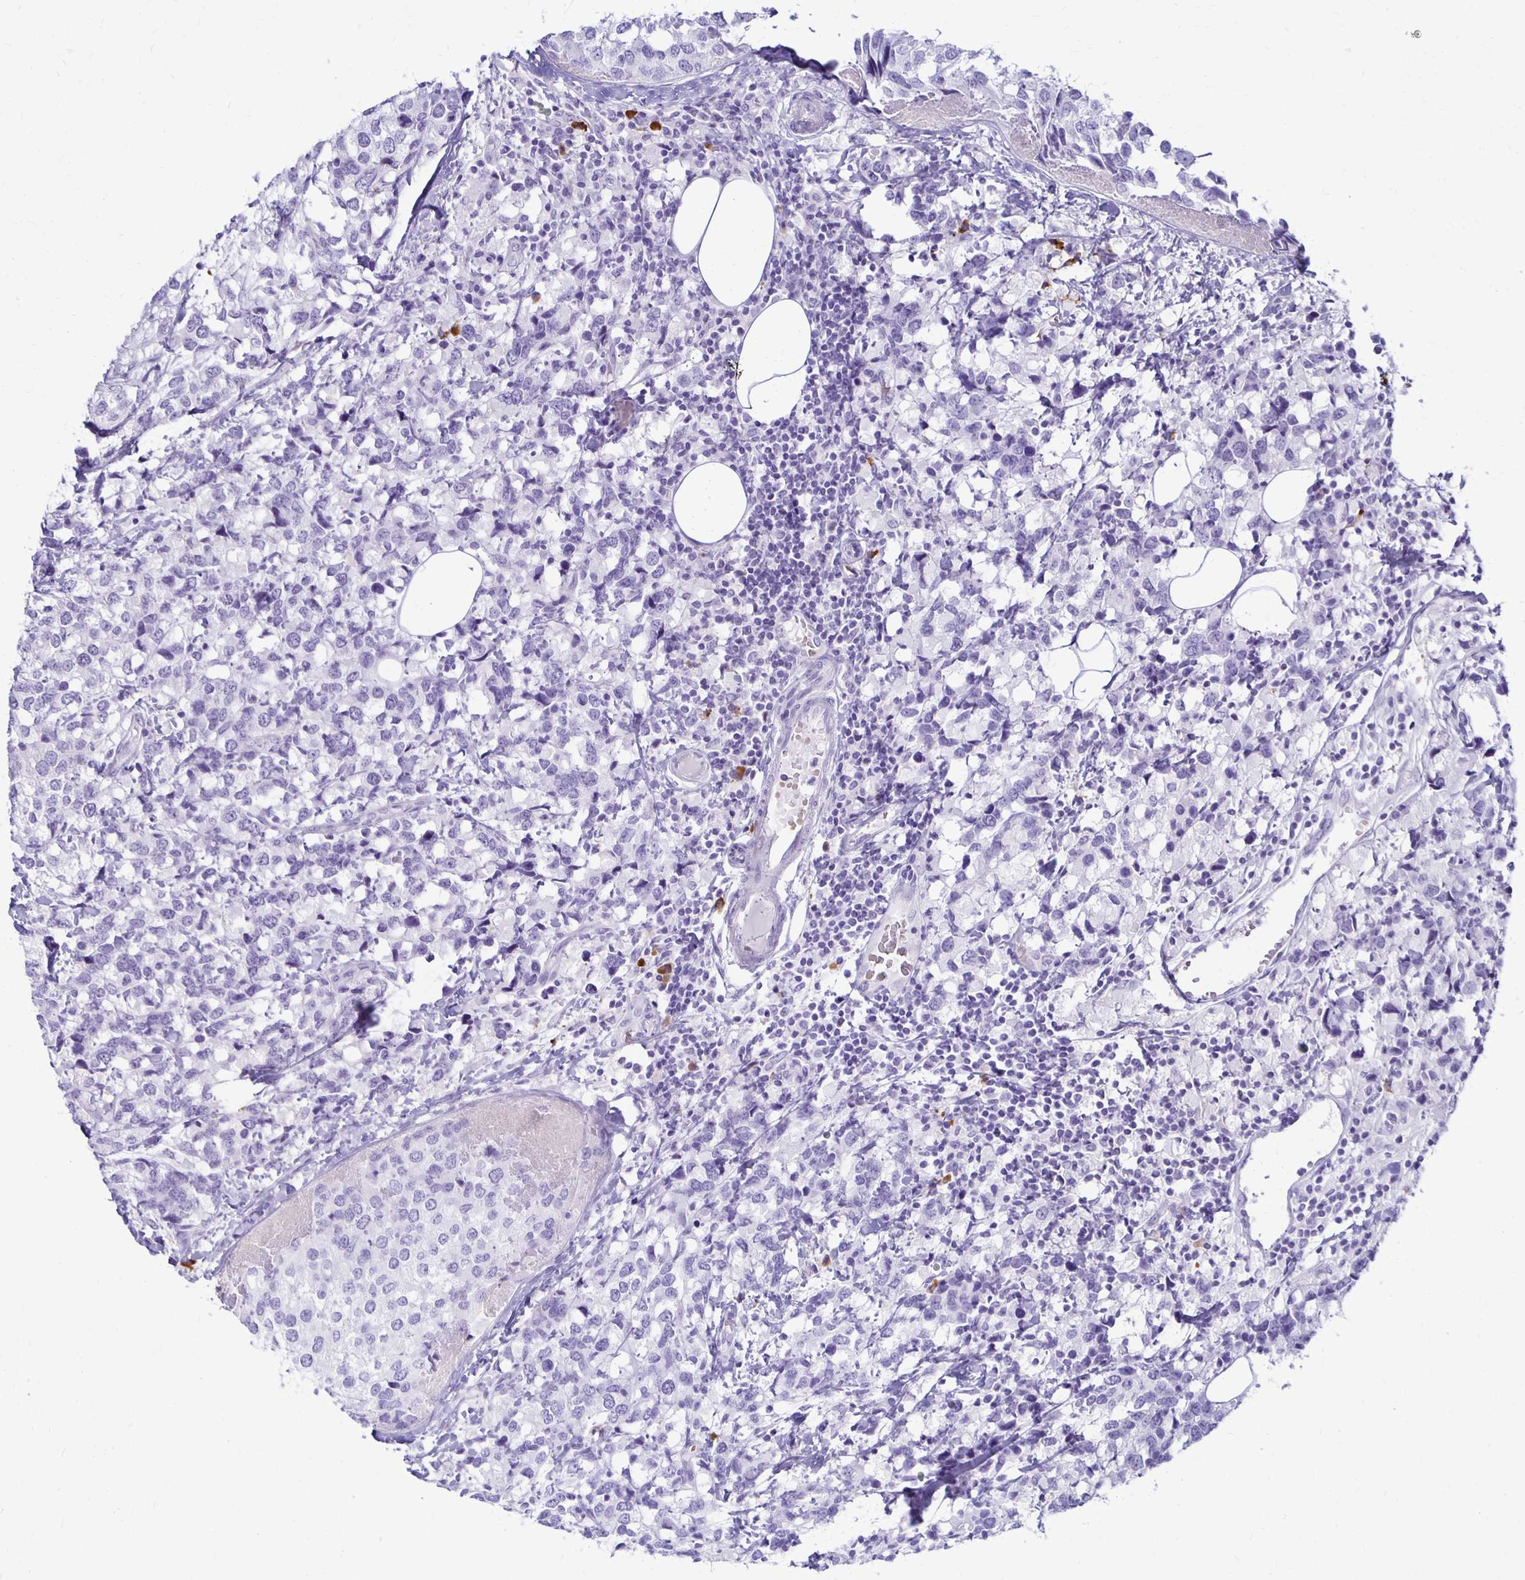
{"staining": {"intensity": "negative", "quantity": "none", "location": "none"}, "tissue": "breast cancer", "cell_type": "Tumor cells", "image_type": "cancer", "snomed": [{"axis": "morphology", "description": "Lobular carcinoma"}, {"axis": "topography", "description": "Breast"}], "caption": "Immunohistochemistry image of neoplastic tissue: breast cancer stained with DAB (3,3'-diaminobenzidine) reveals no significant protein staining in tumor cells.", "gene": "FNTB", "patient": {"sex": "female", "age": 59}}